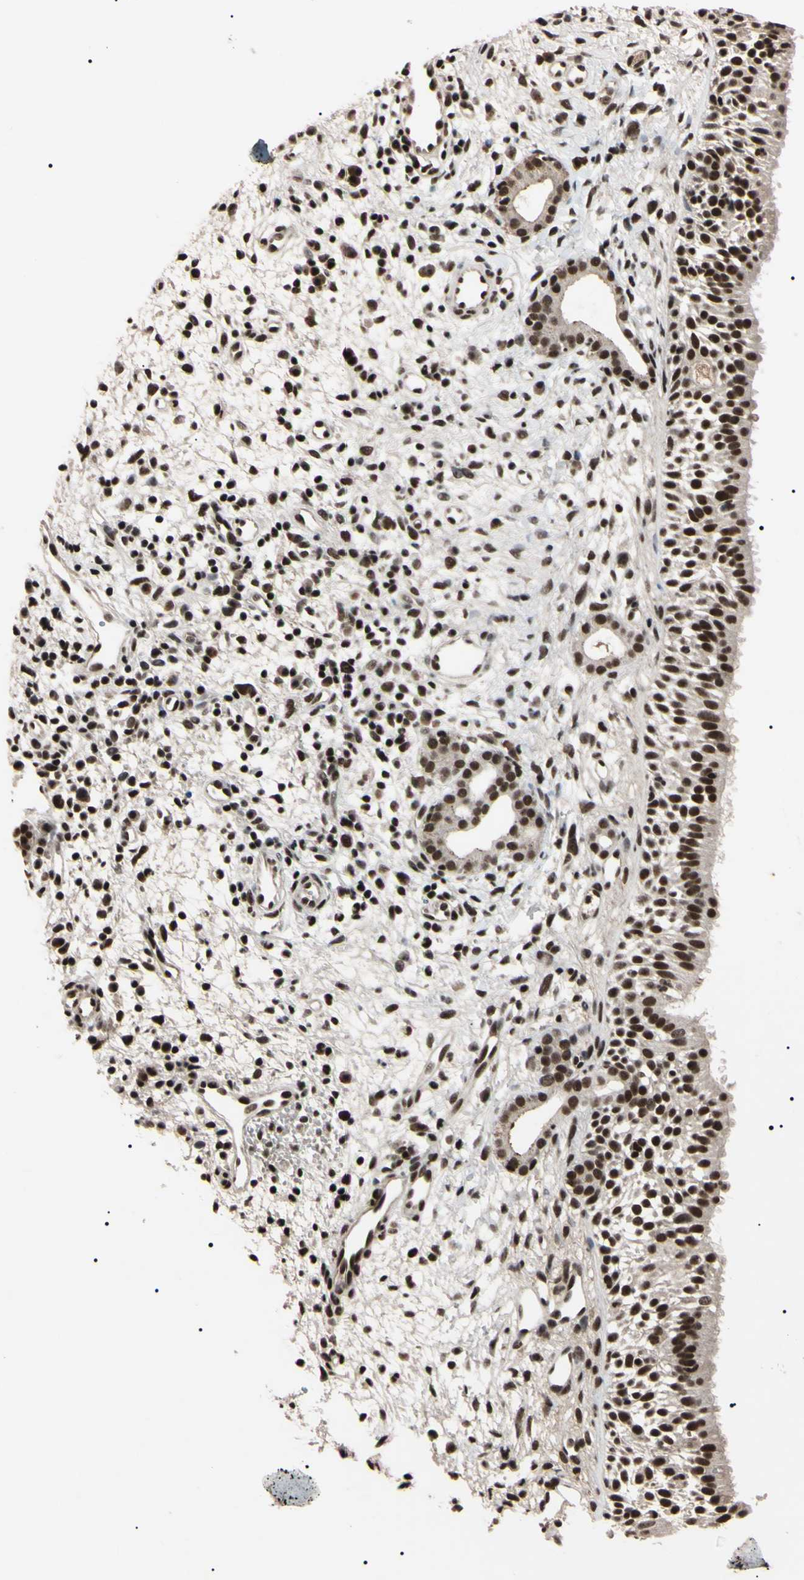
{"staining": {"intensity": "strong", "quantity": ">75%", "location": "cytoplasmic/membranous,nuclear"}, "tissue": "nasopharynx", "cell_type": "Respiratory epithelial cells", "image_type": "normal", "snomed": [{"axis": "morphology", "description": "Normal tissue, NOS"}, {"axis": "topography", "description": "Nasopharynx"}], "caption": "DAB (3,3'-diaminobenzidine) immunohistochemical staining of unremarkable nasopharynx exhibits strong cytoplasmic/membranous,nuclear protein staining in approximately >75% of respiratory epithelial cells.", "gene": "YY1", "patient": {"sex": "male", "age": 22}}